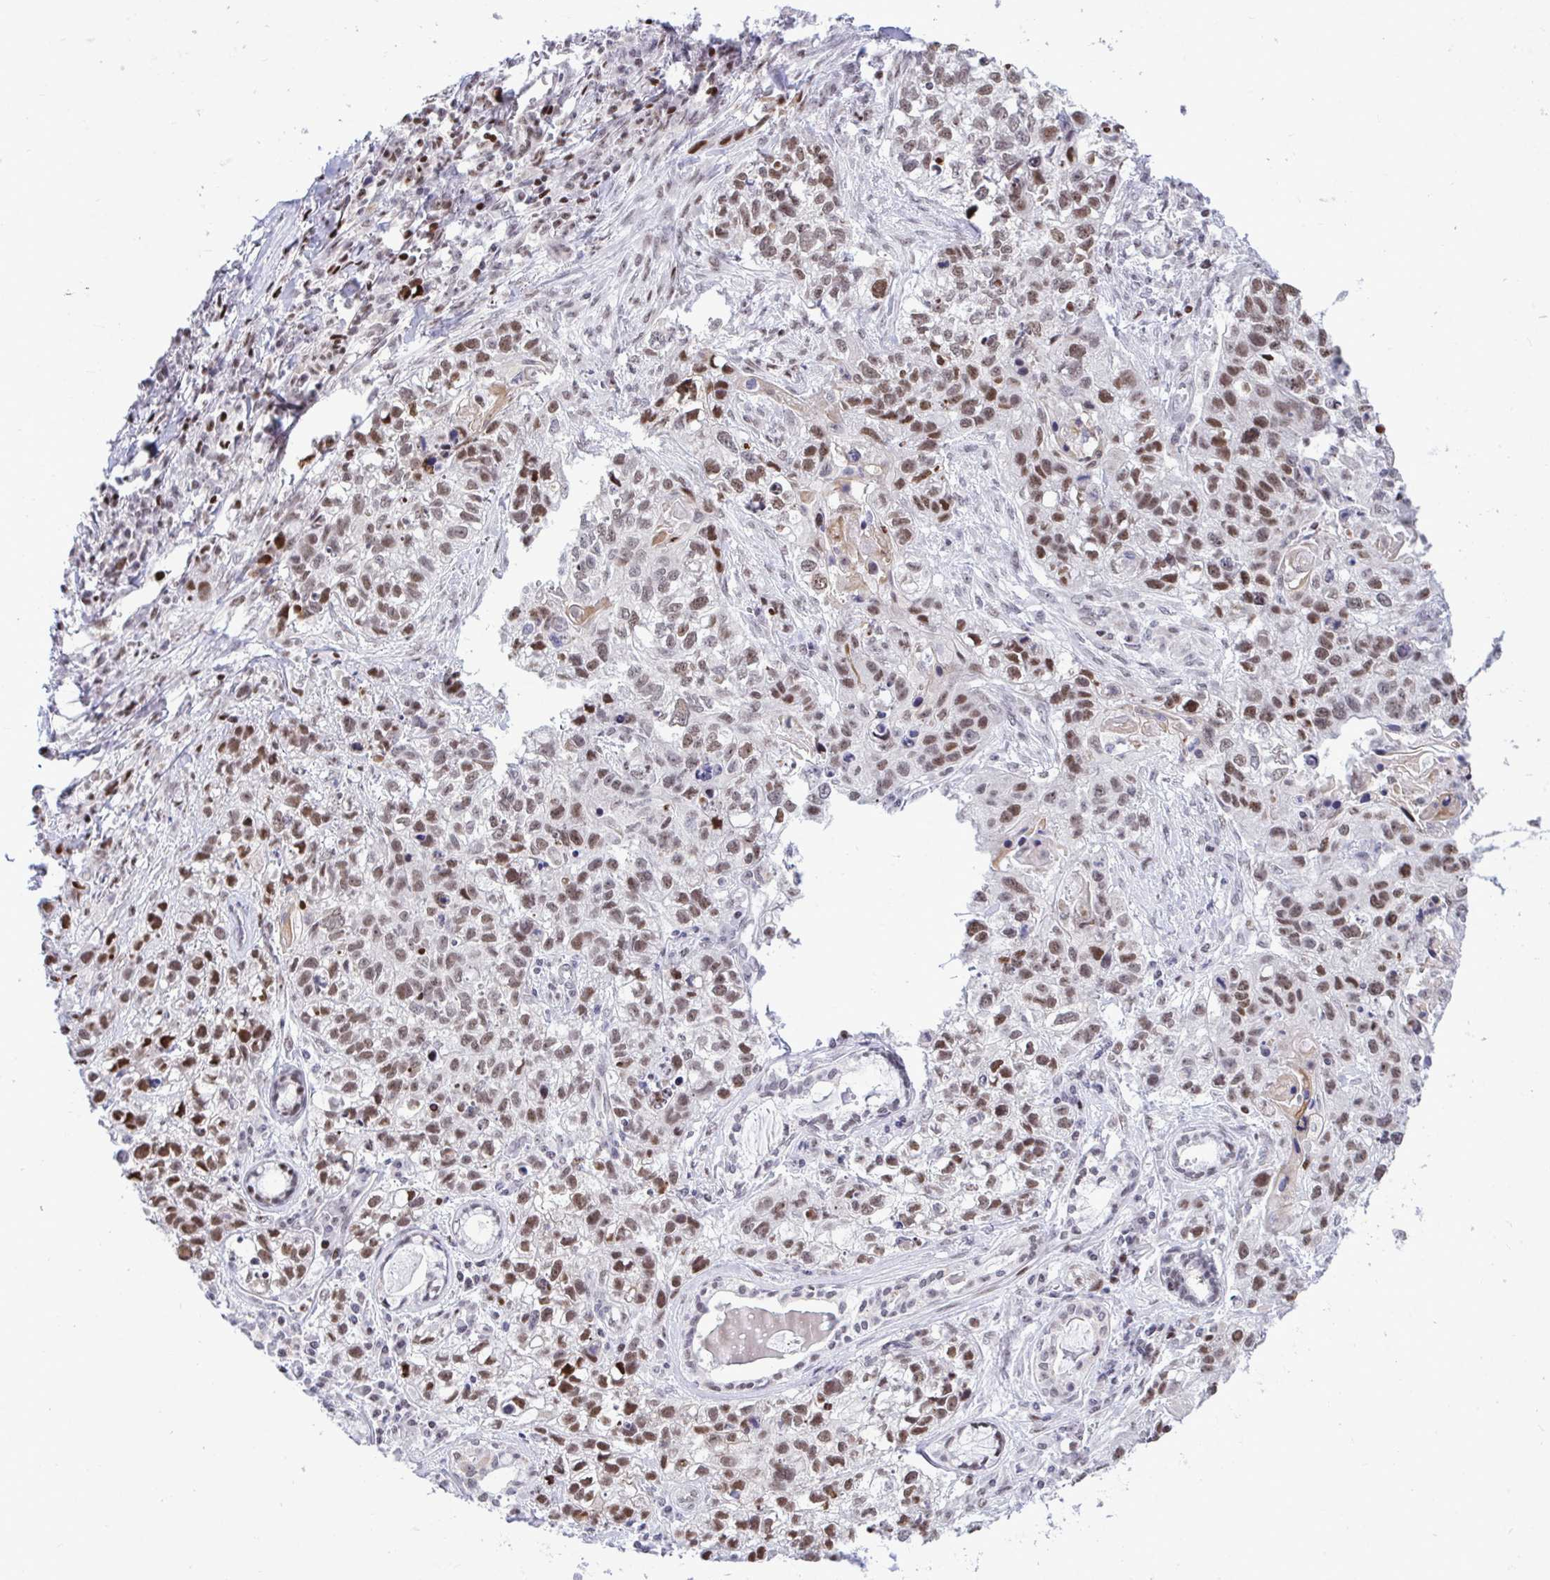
{"staining": {"intensity": "moderate", "quantity": "25%-75%", "location": "nuclear"}, "tissue": "lung cancer", "cell_type": "Tumor cells", "image_type": "cancer", "snomed": [{"axis": "morphology", "description": "Squamous cell carcinoma, NOS"}, {"axis": "topography", "description": "Lung"}], "caption": "A micrograph of human squamous cell carcinoma (lung) stained for a protein shows moderate nuclear brown staining in tumor cells.", "gene": "C14orf39", "patient": {"sex": "male", "age": 74}}